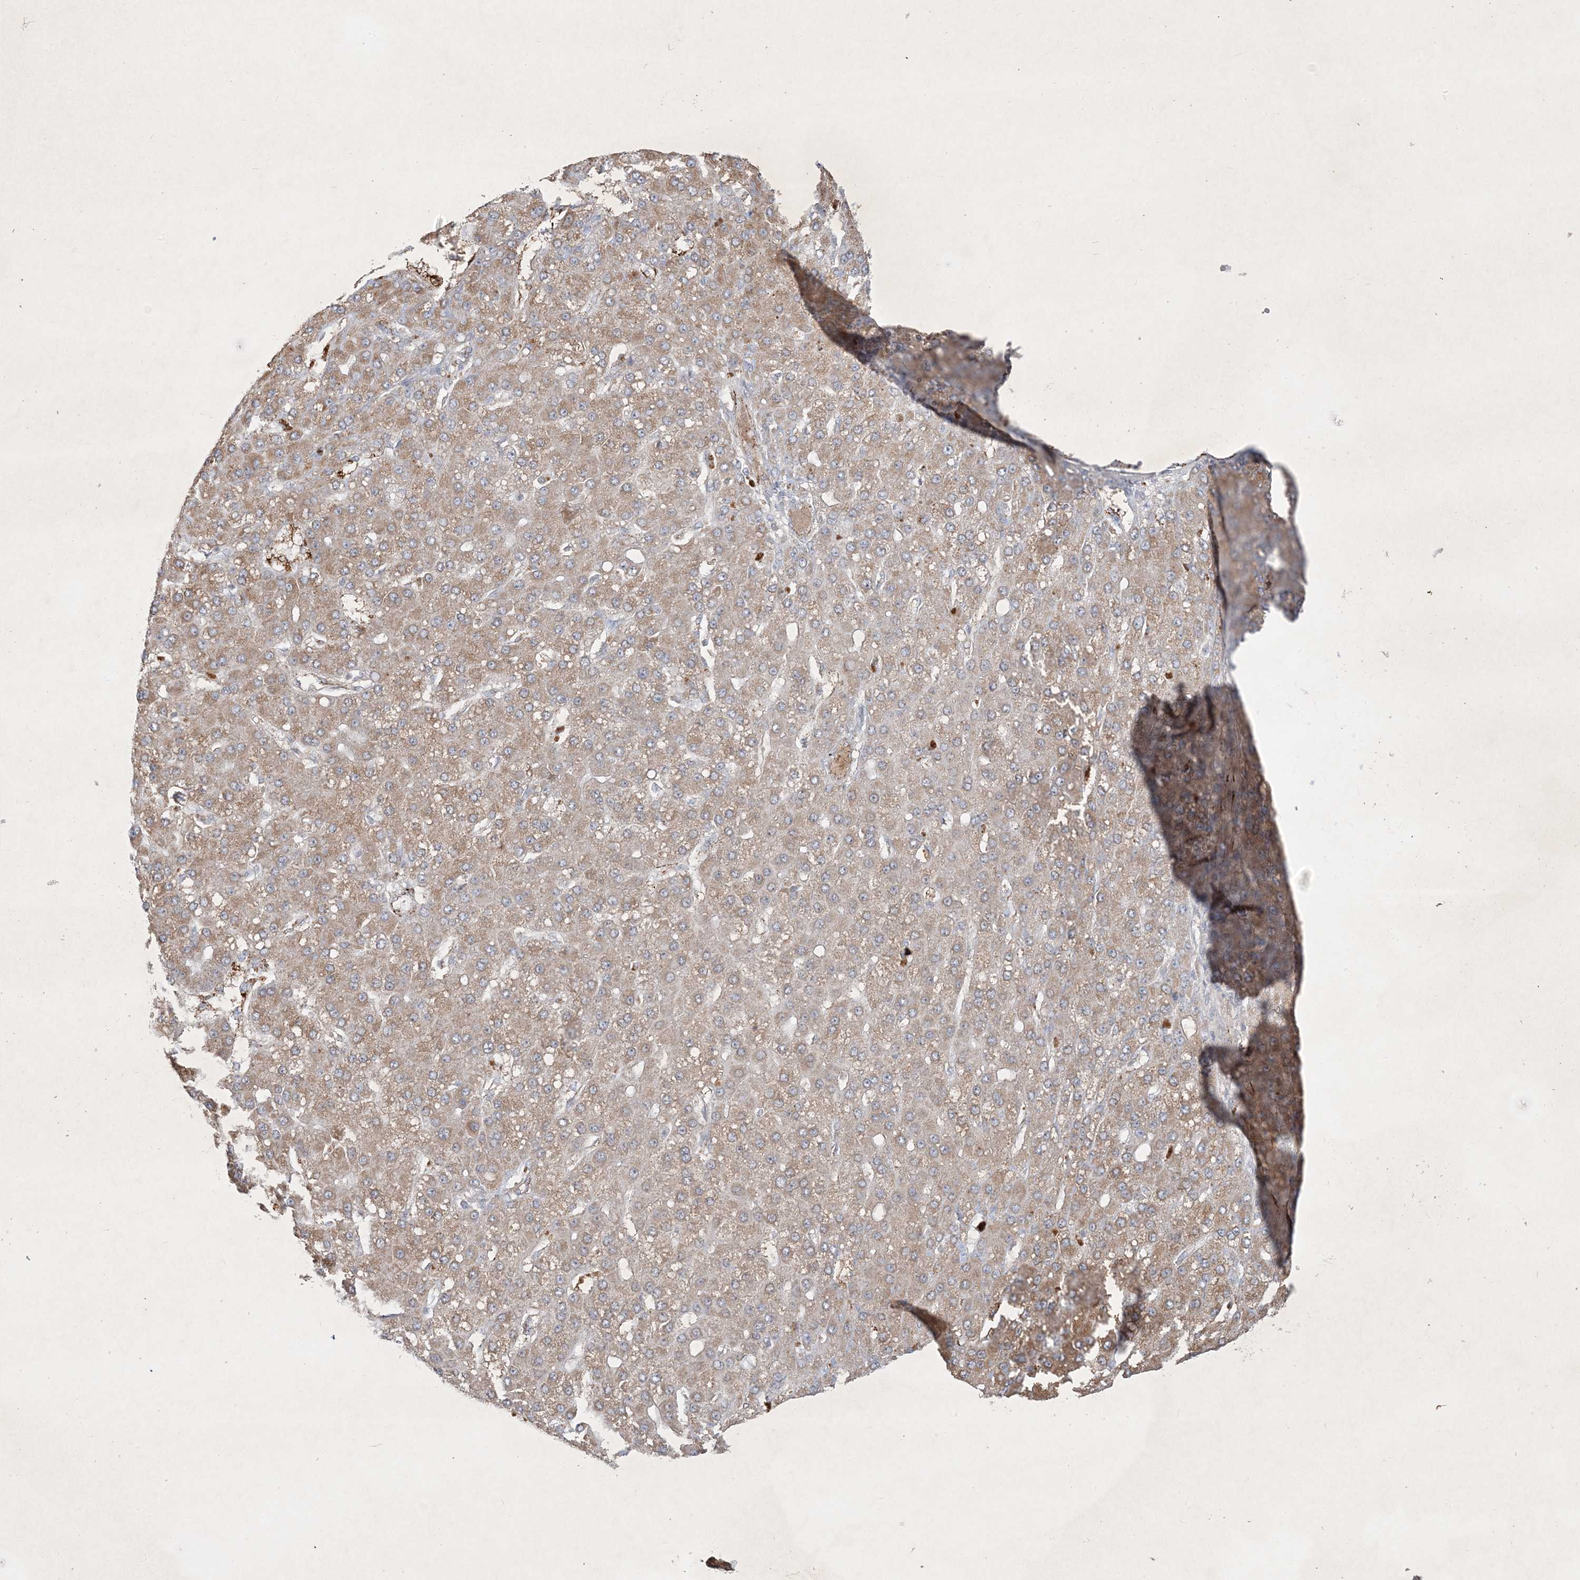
{"staining": {"intensity": "weak", "quantity": ">75%", "location": "cytoplasmic/membranous"}, "tissue": "liver cancer", "cell_type": "Tumor cells", "image_type": "cancer", "snomed": [{"axis": "morphology", "description": "Carcinoma, Hepatocellular, NOS"}, {"axis": "topography", "description": "Liver"}], "caption": "Immunohistochemistry (IHC) (DAB (3,3'-diaminobenzidine)) staining of liver hepatocellular carcinoma displays weak cytoplasmic/membranous protein staining in approximately >75% of tumor cells.", "gene": "PRSS36", "patient": {"sex": "male", "age": 67}}